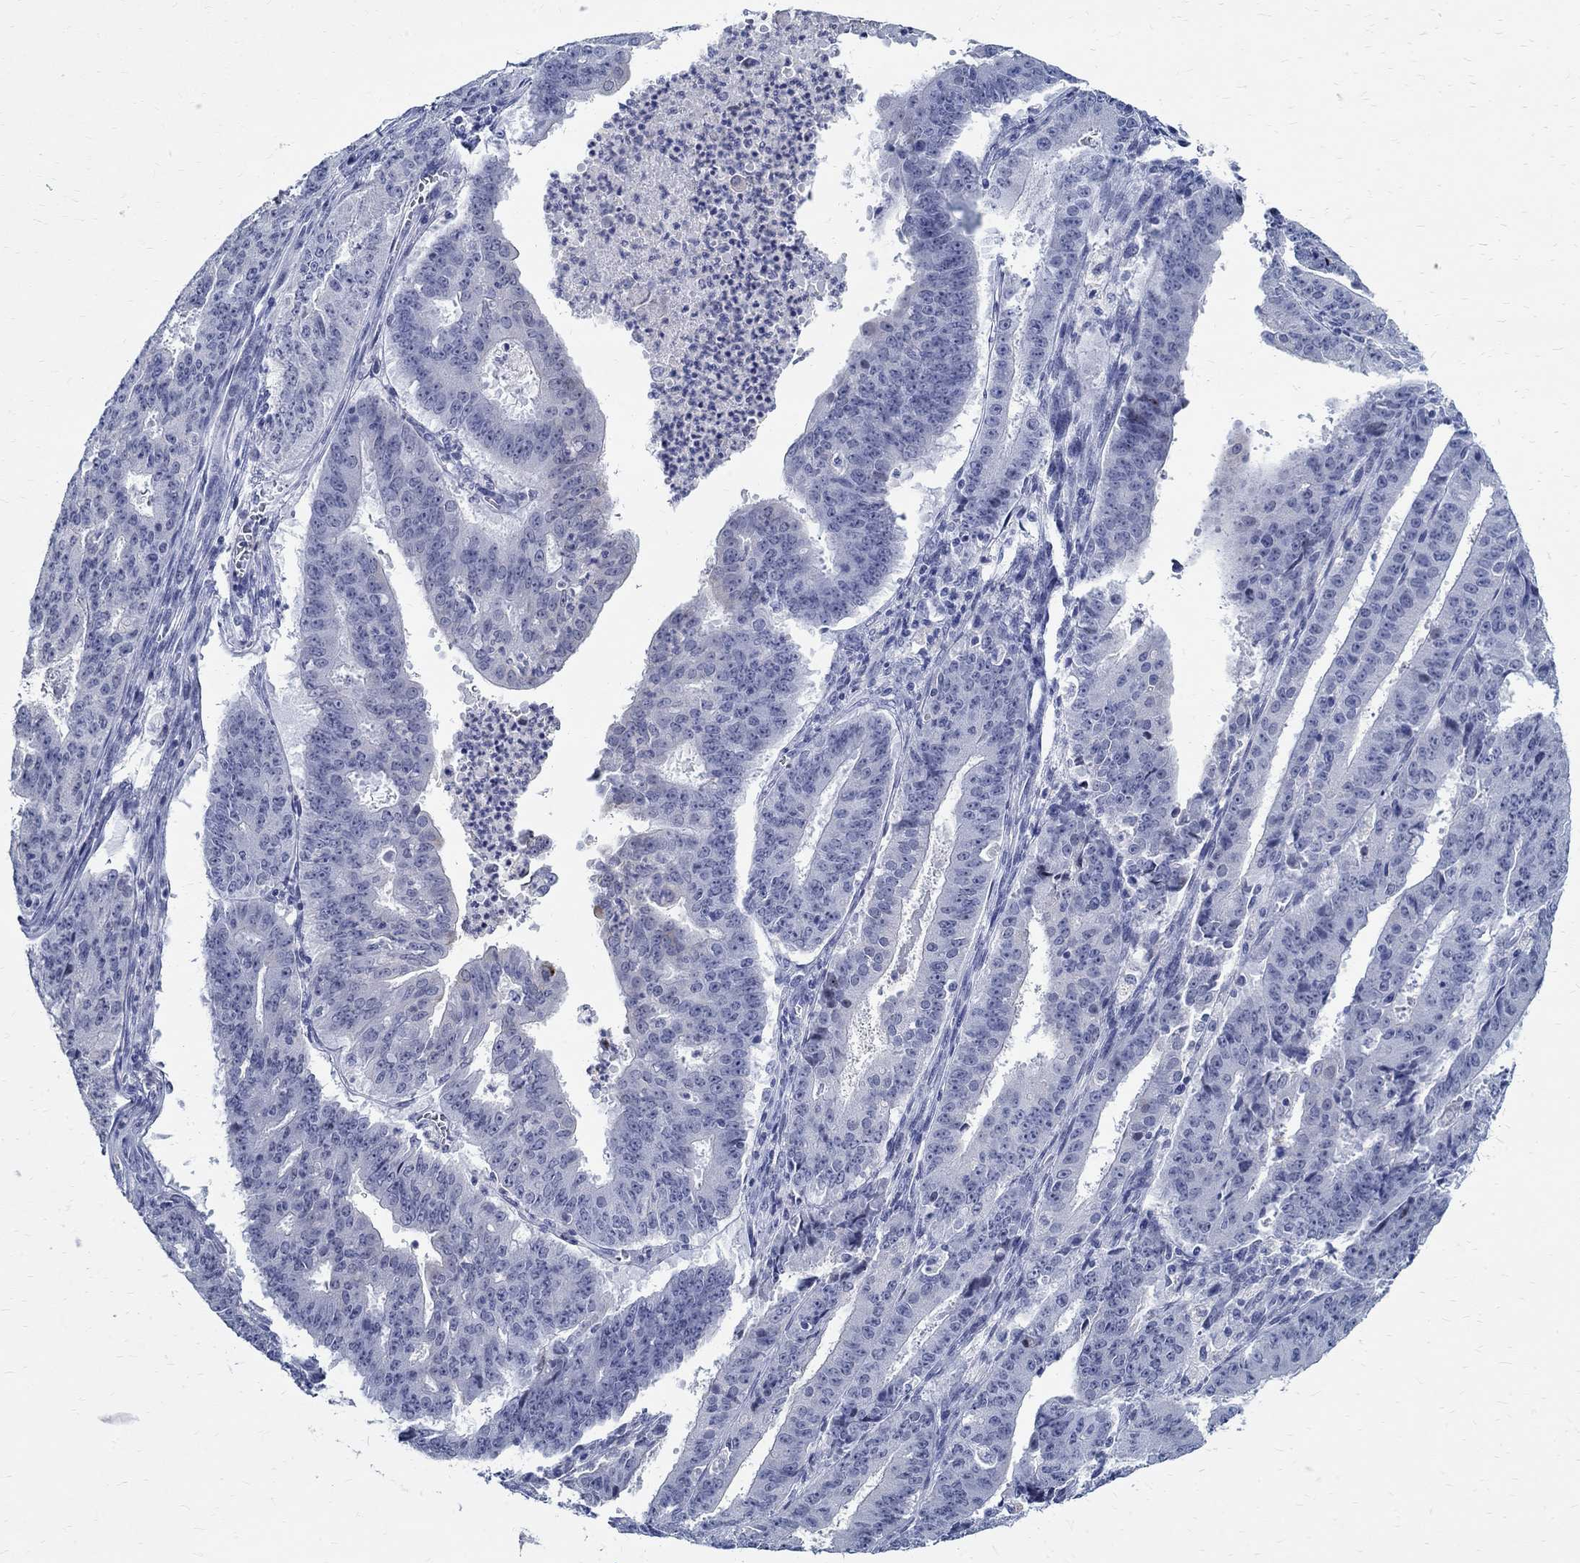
{"staining": {"intensity": "negative", "quantity": "none", "location": "none"}, "tissue": "ovarian cancer", "cell_type": "Tumor cells", "image_type": "cancer", "snomed": [{"axis": "morphology", "description": "Carcinoma, endometroid"}, {"axis": "topography", "description": "Ovary"}], "caption": "The photomicrograph shows no staining of tumor cells in ovarian cancer.", "gene": "BSPRY", "patient": {"sex": "female", "age": 42}}